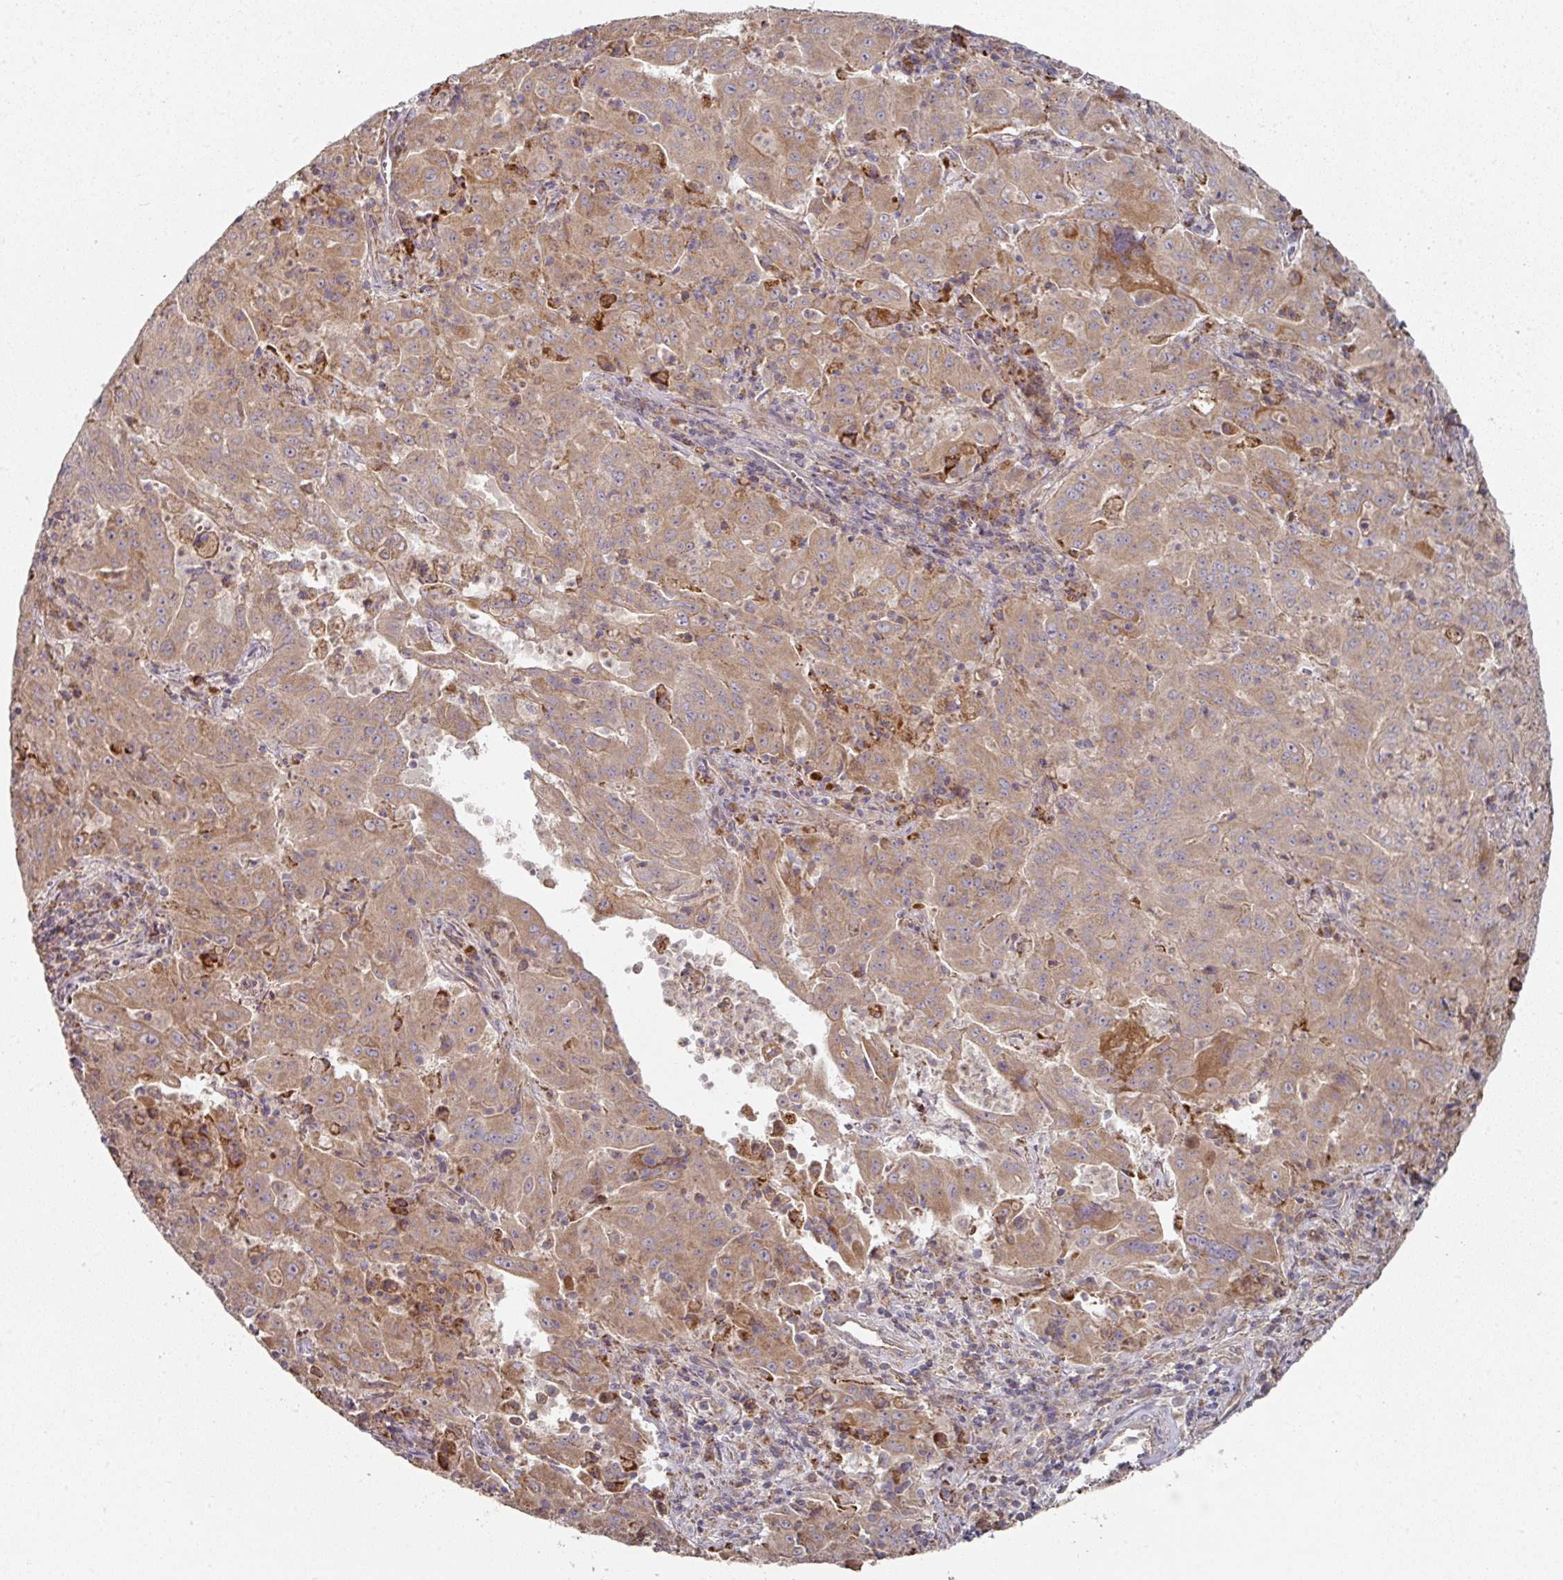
{"staining": {"intensity": "moderate", "quantity": ">75%", "location": "cytoplasmic/membranous"}, "tissue": "pancreatic cancer", "cell_type": "Tumor cells", "image_type": "cancer", "snomed": [{"axis": "morphology", "description": "Adenocarcinoma, NOS"}, {"axis": "topography", "description": "Pancreas"}], "caption": "High-power microscopy captured an immunohistochemistry (IHC) photomicrograph of pancreatic cancer (adenocarcinoma), revealing moderate cytoplasmic/membranous staining in approximately >75% of tumor cells.", "gene": "DNAJC7", "patient": {"sex": "male", "age": 63}}